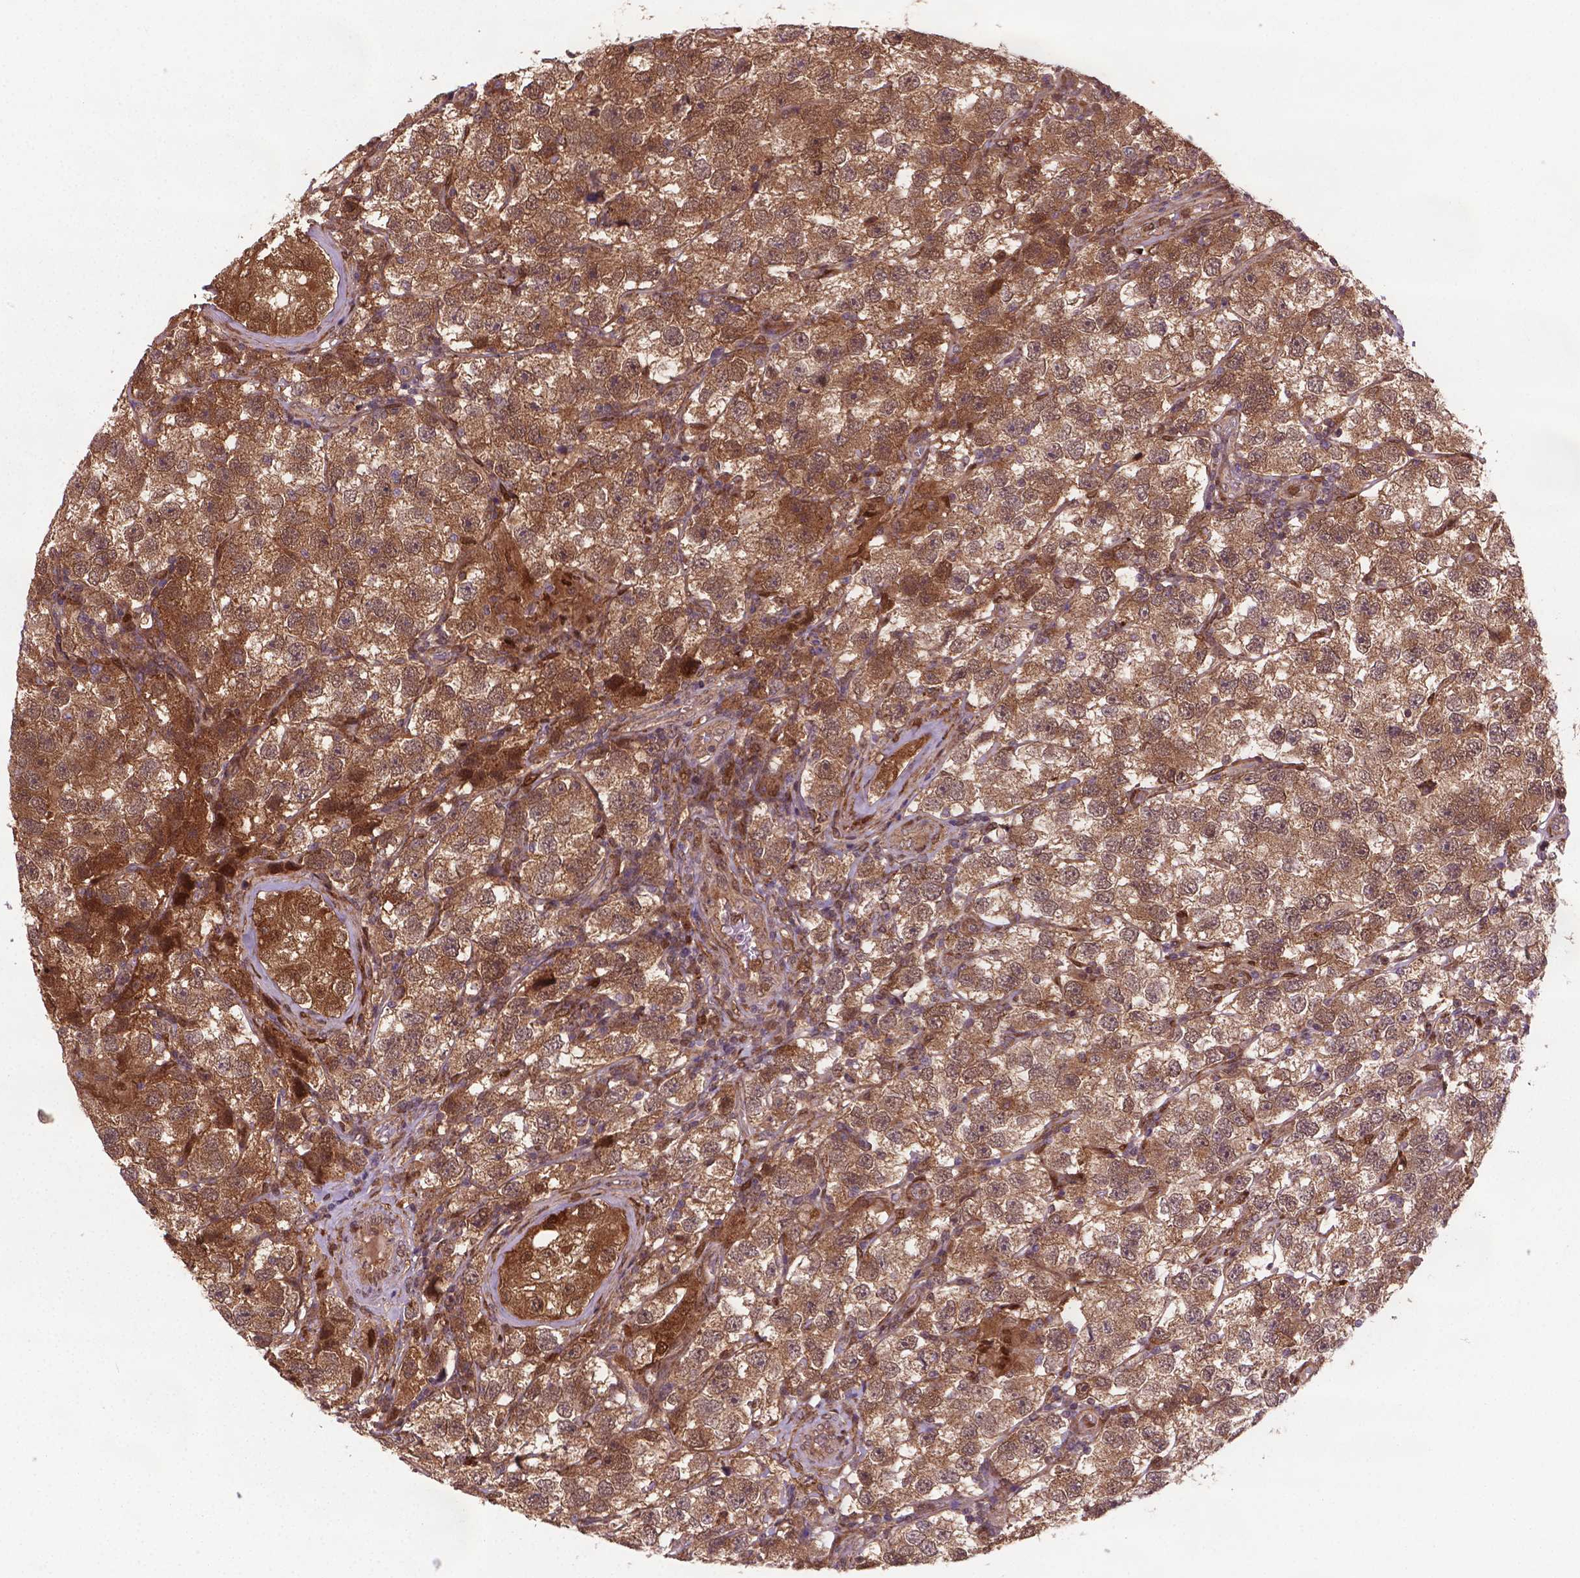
{"staining": {"intensity": "moderate", "quantity": ">75%", "location": "cytoplasmic/membranous,nuclear"}, "tissue": "testis cancer", "cell_type": "Tumor cells", "image_type": "cancer", "snomed": [{"axis": "morphology", "description": "Seminoma, NOS"}, {"axis": "topography", "description": "Testis"}], "caption": "Testis cancer stained with a protein marker shows moderate staining in tumor cells.", "gene": "PLIN3", "patient": {"sex": "male", "age": 26}}